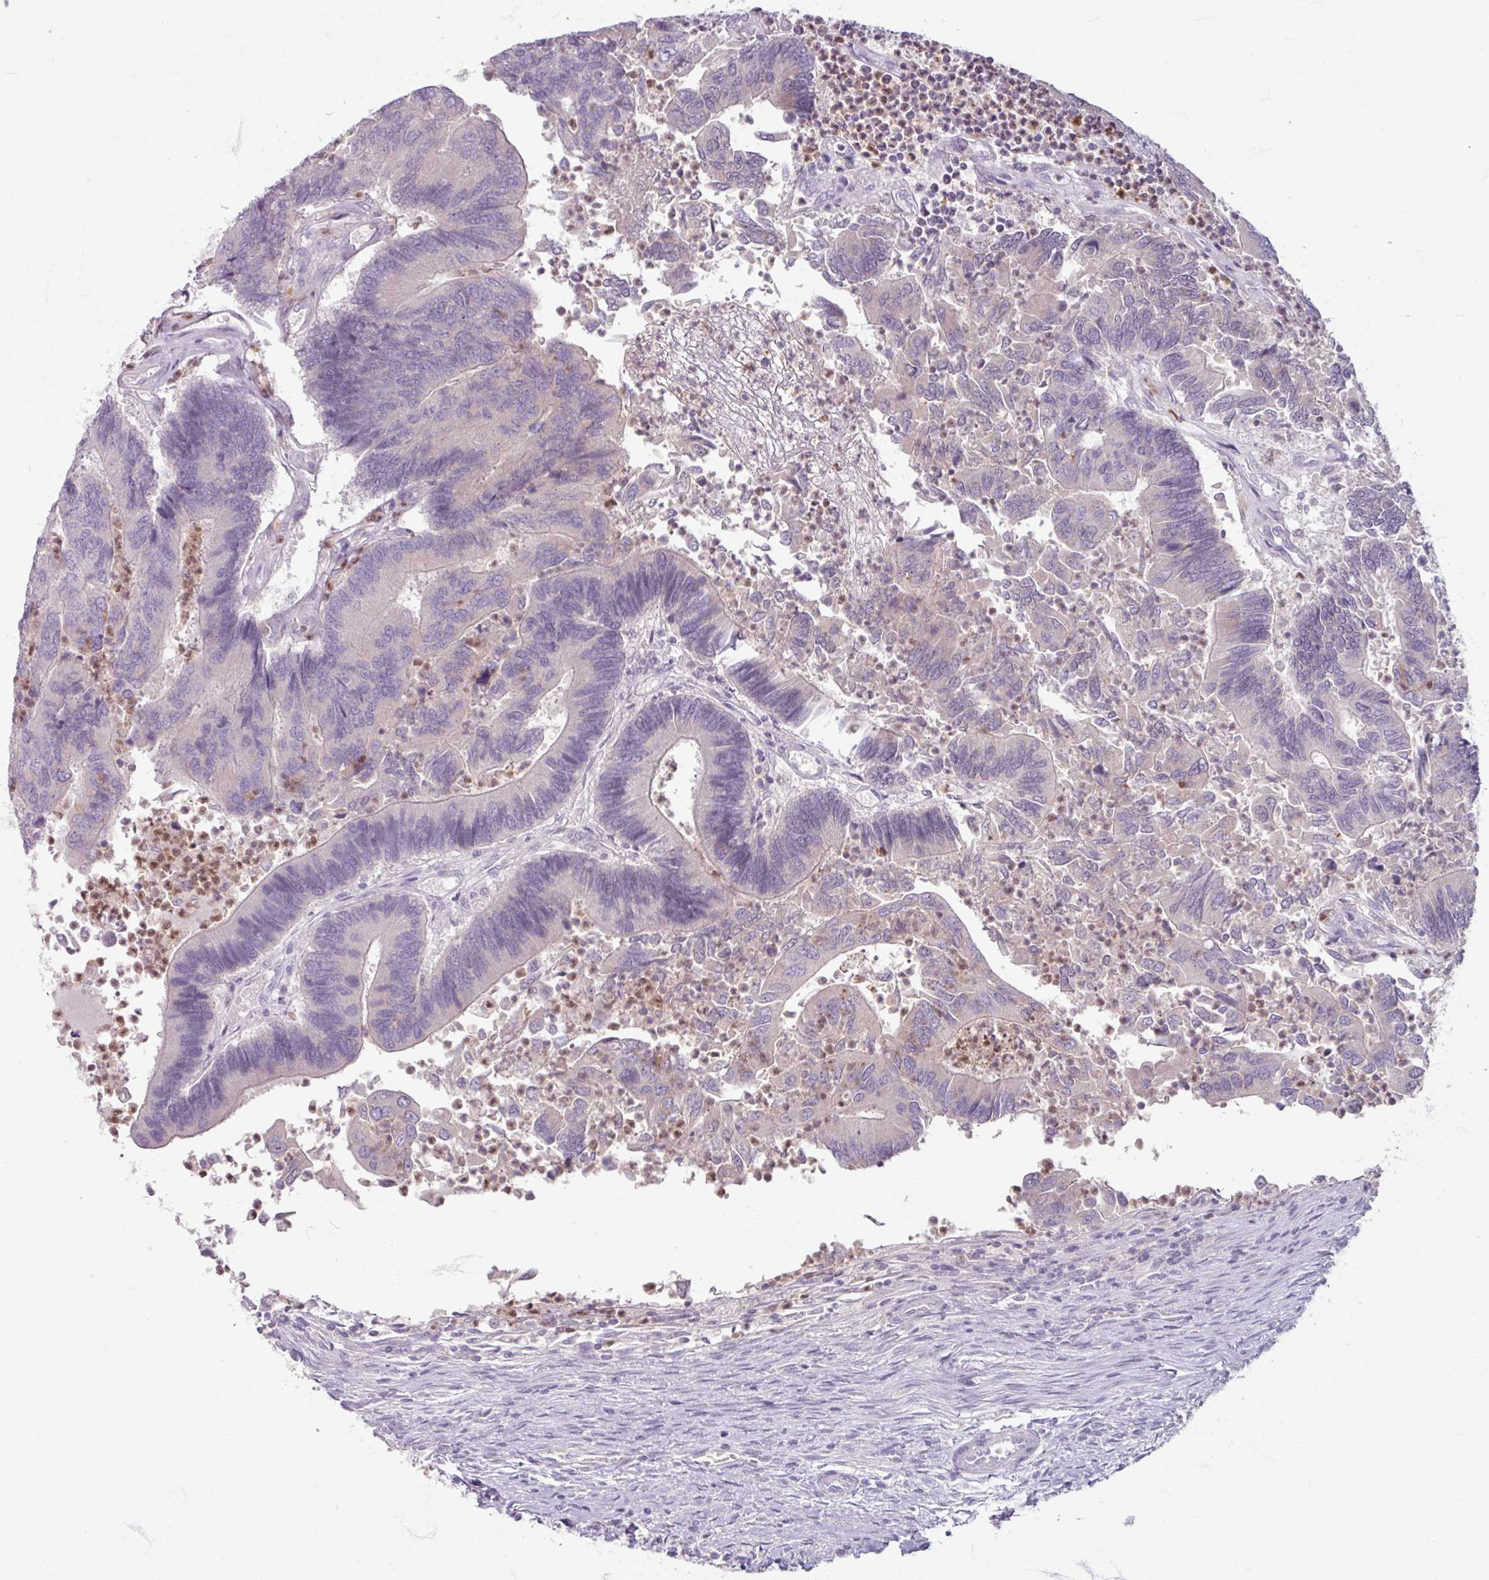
{"staining": {"intensity": "negative", "quantity": "none", "location": "none"}, "tissue": "colorectal cancer", "cell_type": "Tumor cells", "image_type": "cancer", "snomed": [{"axis": "morphology", "description": "Adenocarcinoma, NOS"}, {"axis": "topography", "description": "Colon"}], "caption": "A histopathology image of human adenocarcinoma (colorectal) is negative for staining in tumor cells.", "gene": "ARG1", "patient": {"sex": "female", "age": 67}}